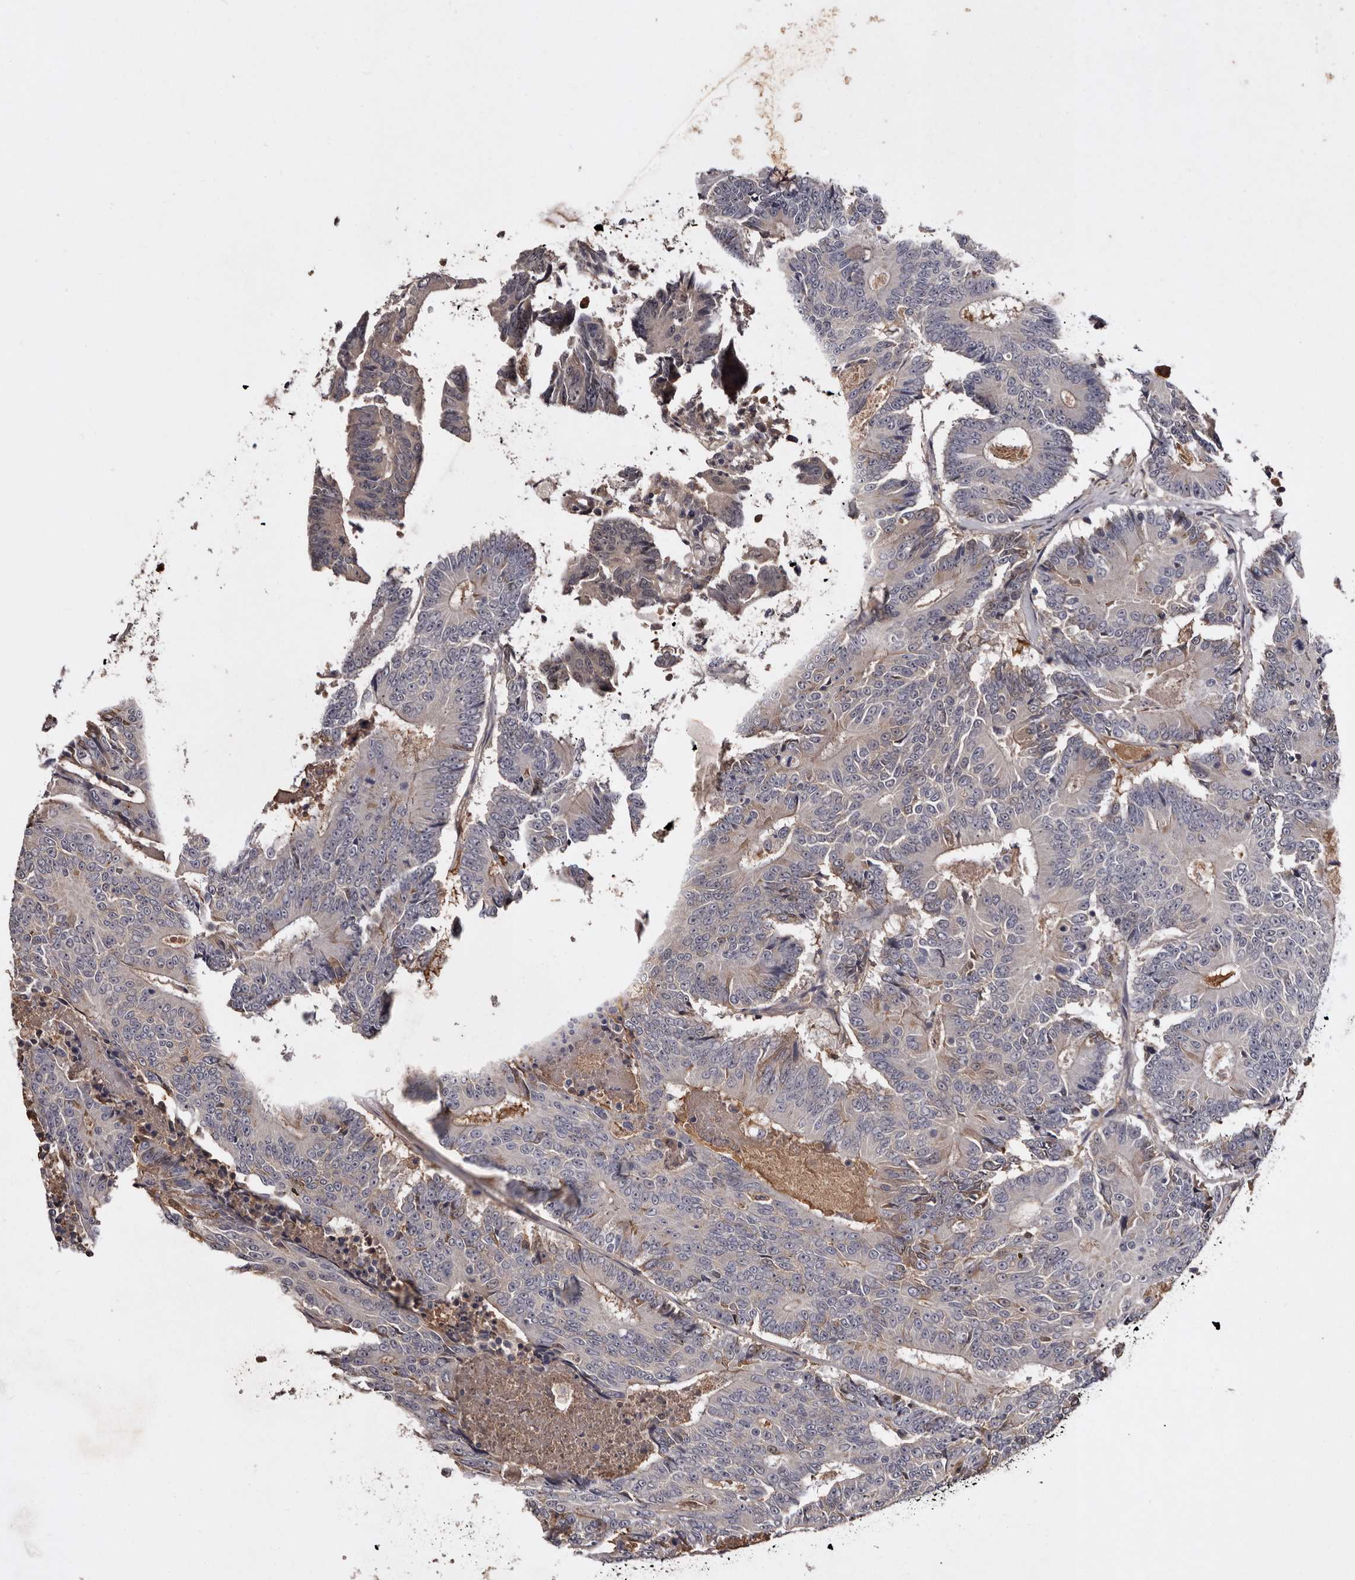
{"staining": {"intensity": "weak", "quantity": "<25%", "location": "cytoplasmic/membranous,nuclear"}, "tissue": "colorectal cancer", "cell_type": "Tumor cells", "image_type": "cancer", "snomed": [{"axis": "morphology", "description": "Adenocarcinoma, NOS"}, {"axis": "topography", "description": "Colon"}], "caption": "A micrograph of human colorectal cancer is negative for staining in tumor cells.", "gene": "CYP1B1", "patient": {"sex": "male", "age": 83}}